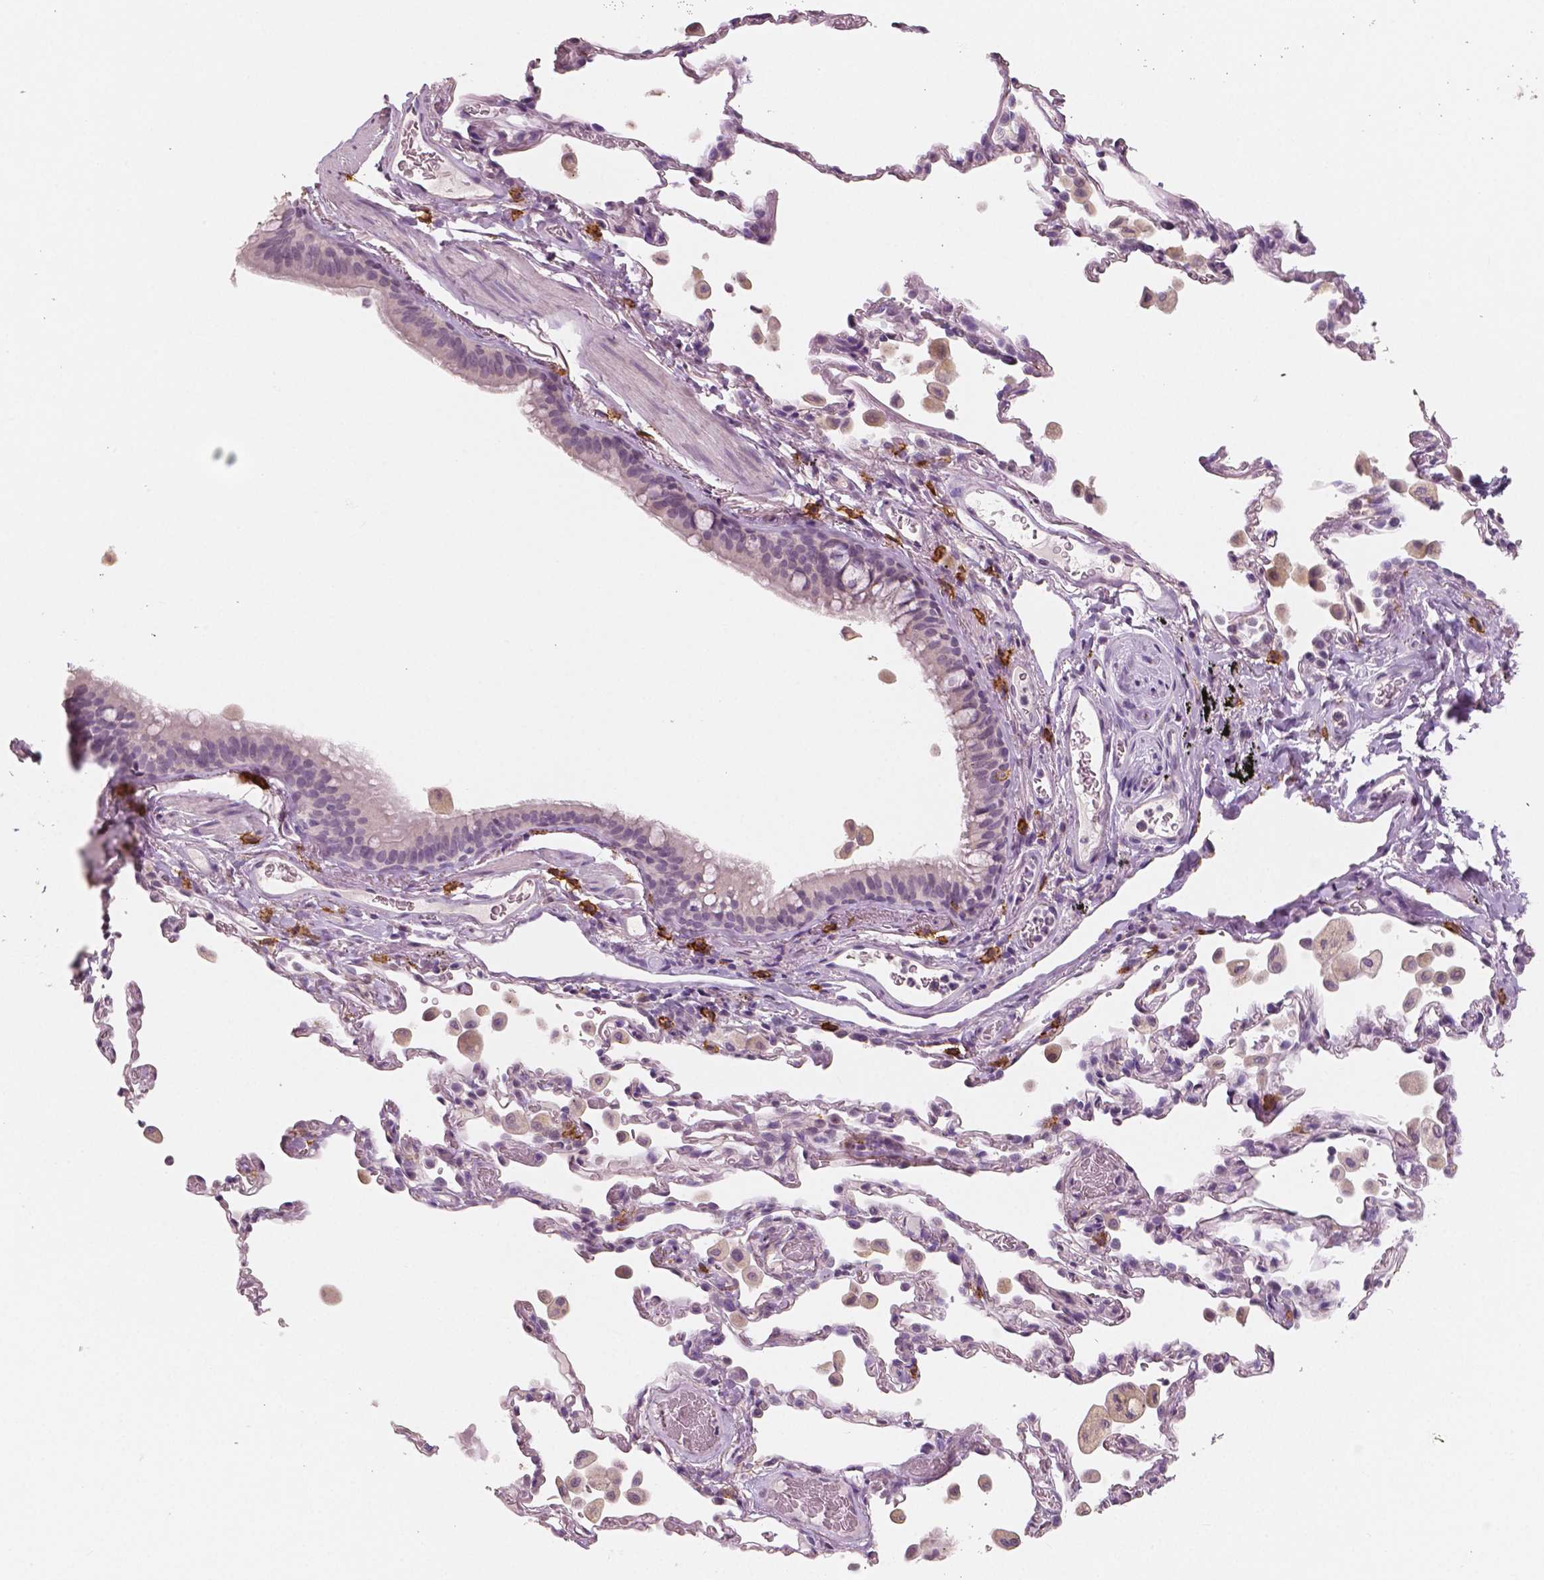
{"staining": {"intensity": "negative", "quantity": "none", "location": "none"}, "tissue": "bronchus", "cell_type": "Respiratory epithelial cells", "image_type": "normal", "snomed": [{"axis": "morphology", "description": "Normal tissue, NOS"}, {"axis": "topography", "description": "Bronchus"}, {"axis": "topography", "description": "Lung"}], "caption": "High power microscopy photomicrograph of an IHC histopathology image of normal bronchus, revealing no significant expression in respiratory epithelial cells.", "gene": "KIT", "patient": {"sex": "male", "age": 54}}